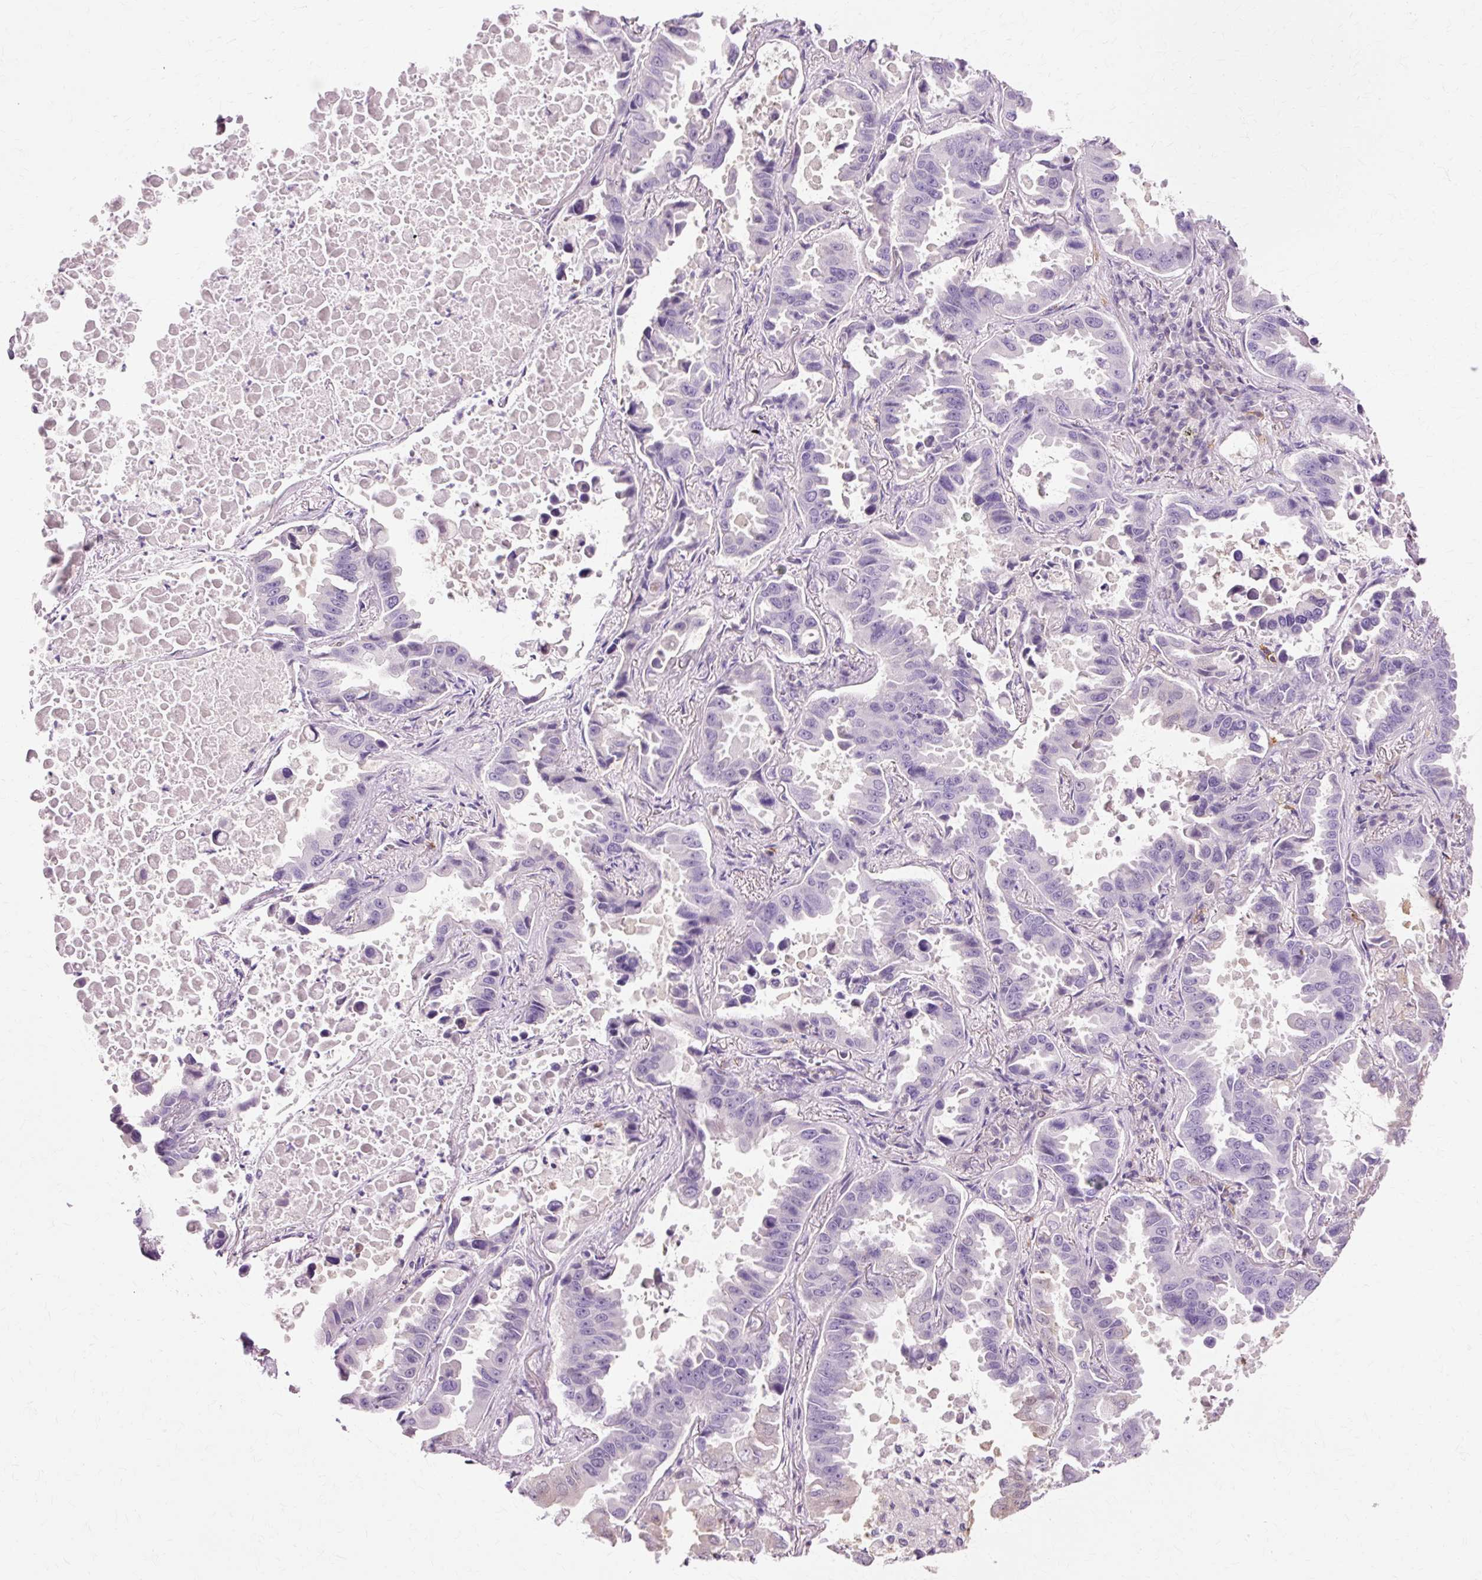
{"staining": {"intensity": "negative", "quantity": "none", "location": "none"}, "tissue": "lung cancer", "cell_type": "Tumor cells", "image_type": "cancer", "snomed": [{"axis": "morphology", "description": "Adenocarcinoma, NOS"}, {"axis": "topography", "description": "Lung"}], "caption": "Human lung cancer (adenocarcinoma) stained for a protein using immunohistochemistry (IHC) exhibits no expression in tumor cells.", "gene": "VN1R2", "patient": {"sex": "male", "age": 64}}